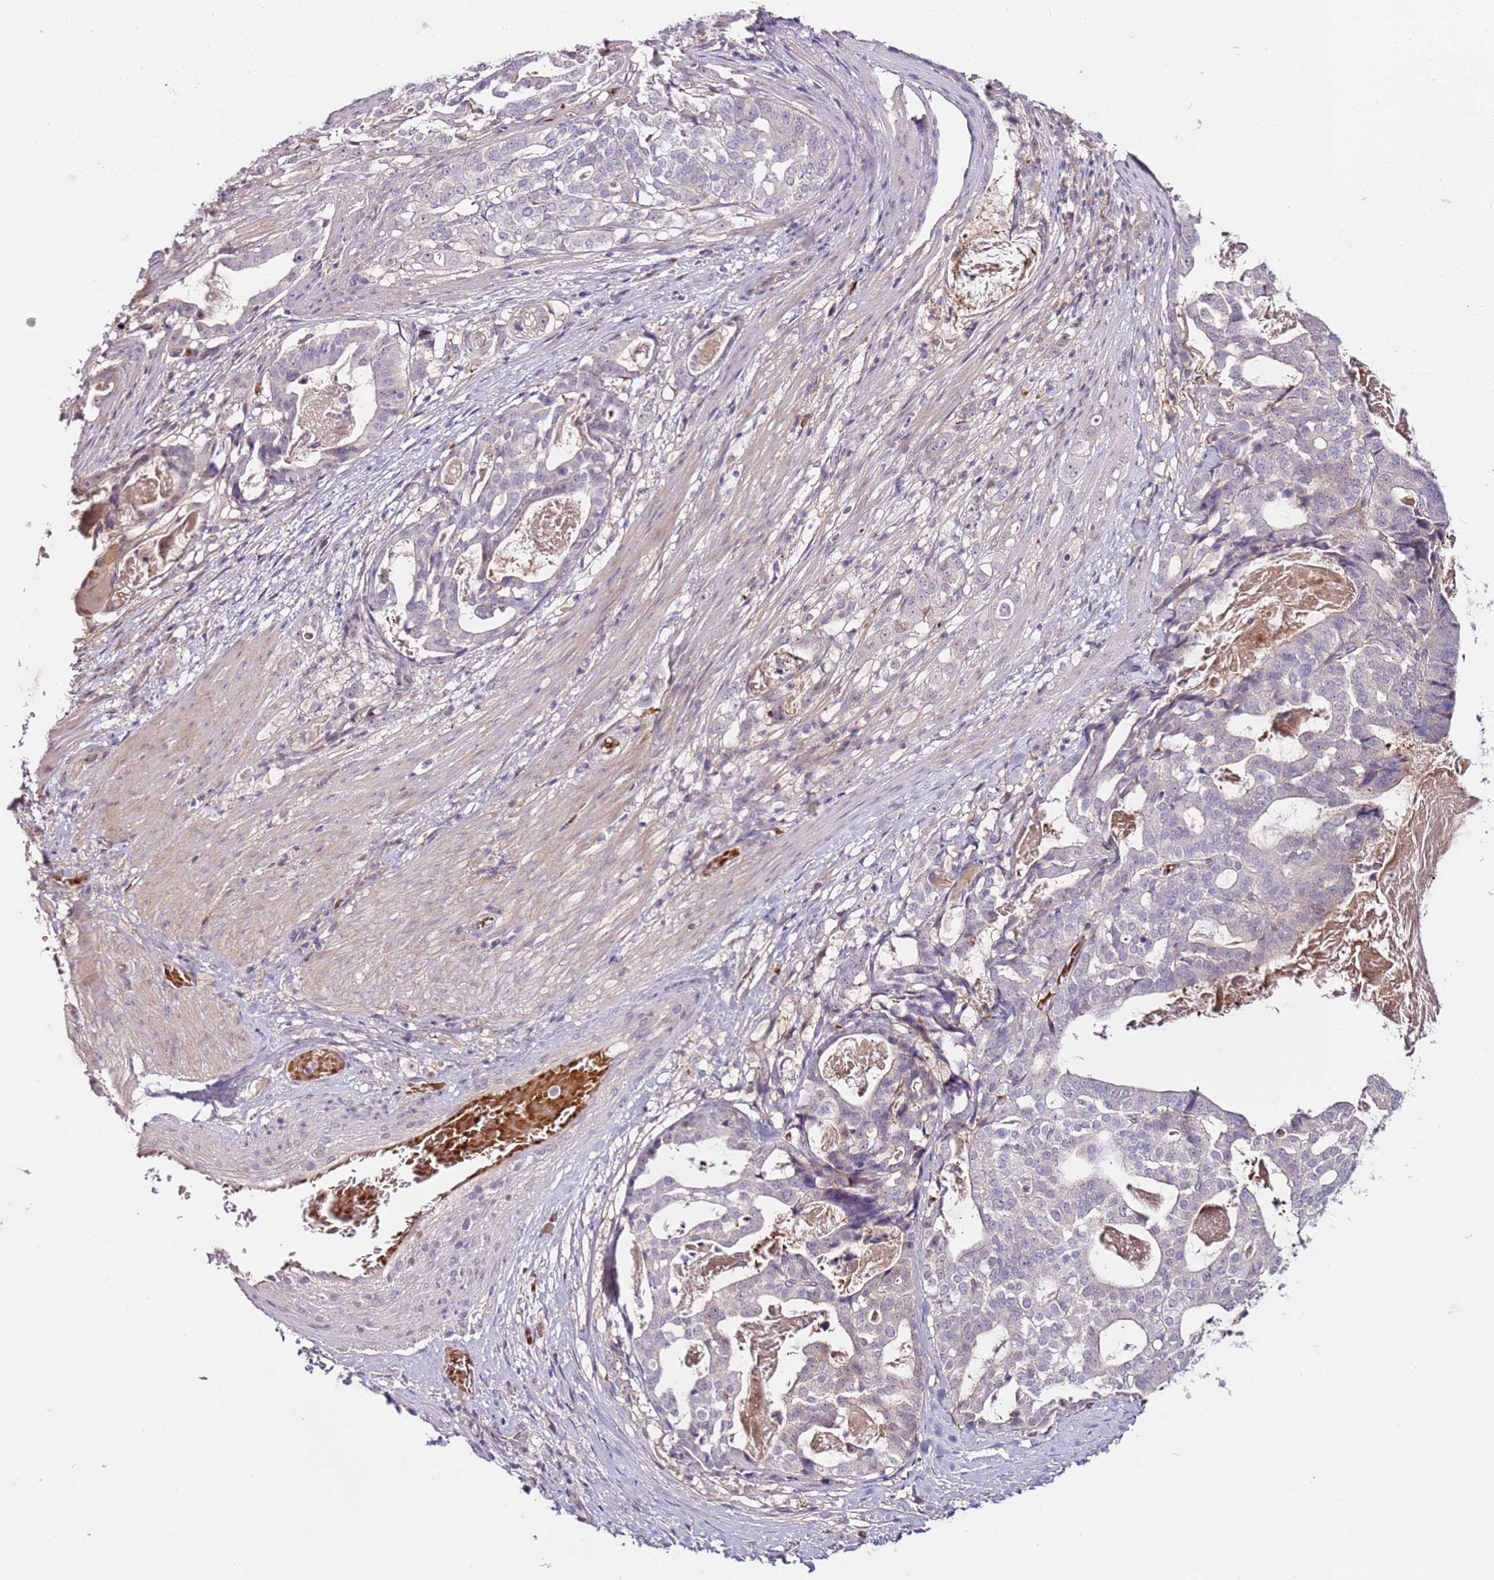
{"staining": {"intensity": "negative", "quantity": "none", "location": "none"}, "tissue": "stomach cancer", "cell_type": "Tumor cells", "image_type": "cancer", "snomed": [{"axis": "morphology", "description": "Adenocarcinoma, NOS"}, {"axis": "topography", "description": "Stomach"}], "caption": "This is an IHC micrograph of stomach cancer (adenocarcinoma). There is no staining in tumor cells.", "gene": "MTG2", "patient": {"sex": "male", "age": 48}}